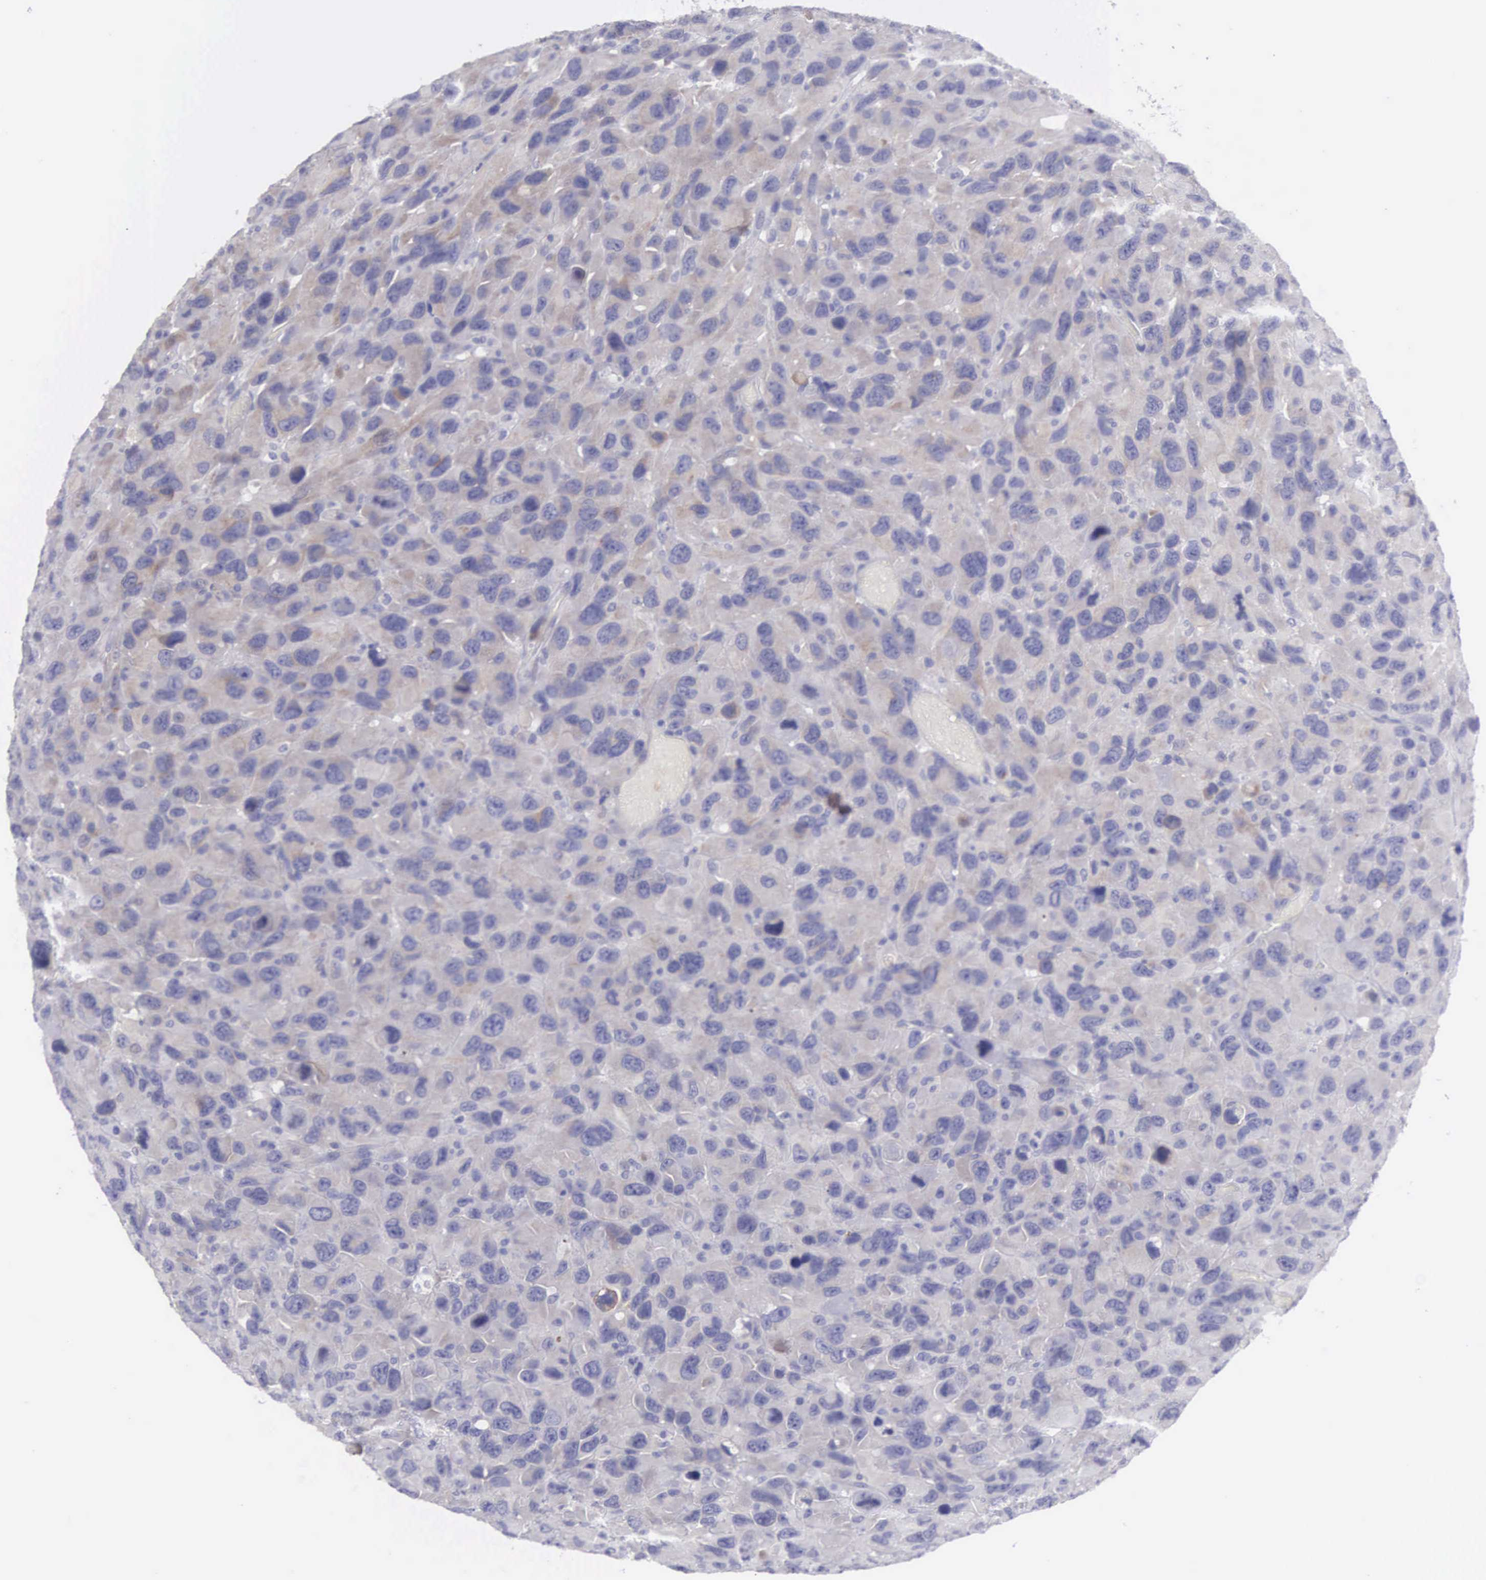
{"staining": {"intensity": "negative", "quantity": "none", "location": "none"}, "tissue": "renal cancer", "cell_type": "Tumor cells", "image_type": "cancer", "snomed": [{"axis": "morphology", "description": "Adenocarcinoma, NOS"}, {"axis": "topography", "description": "Kidney"}], "caption": "A histopathology image of human renal cancer is negative for staining in tumor cells.", "gene": "SLITRK4", "patient": {"sex": "male", "age": 79}}